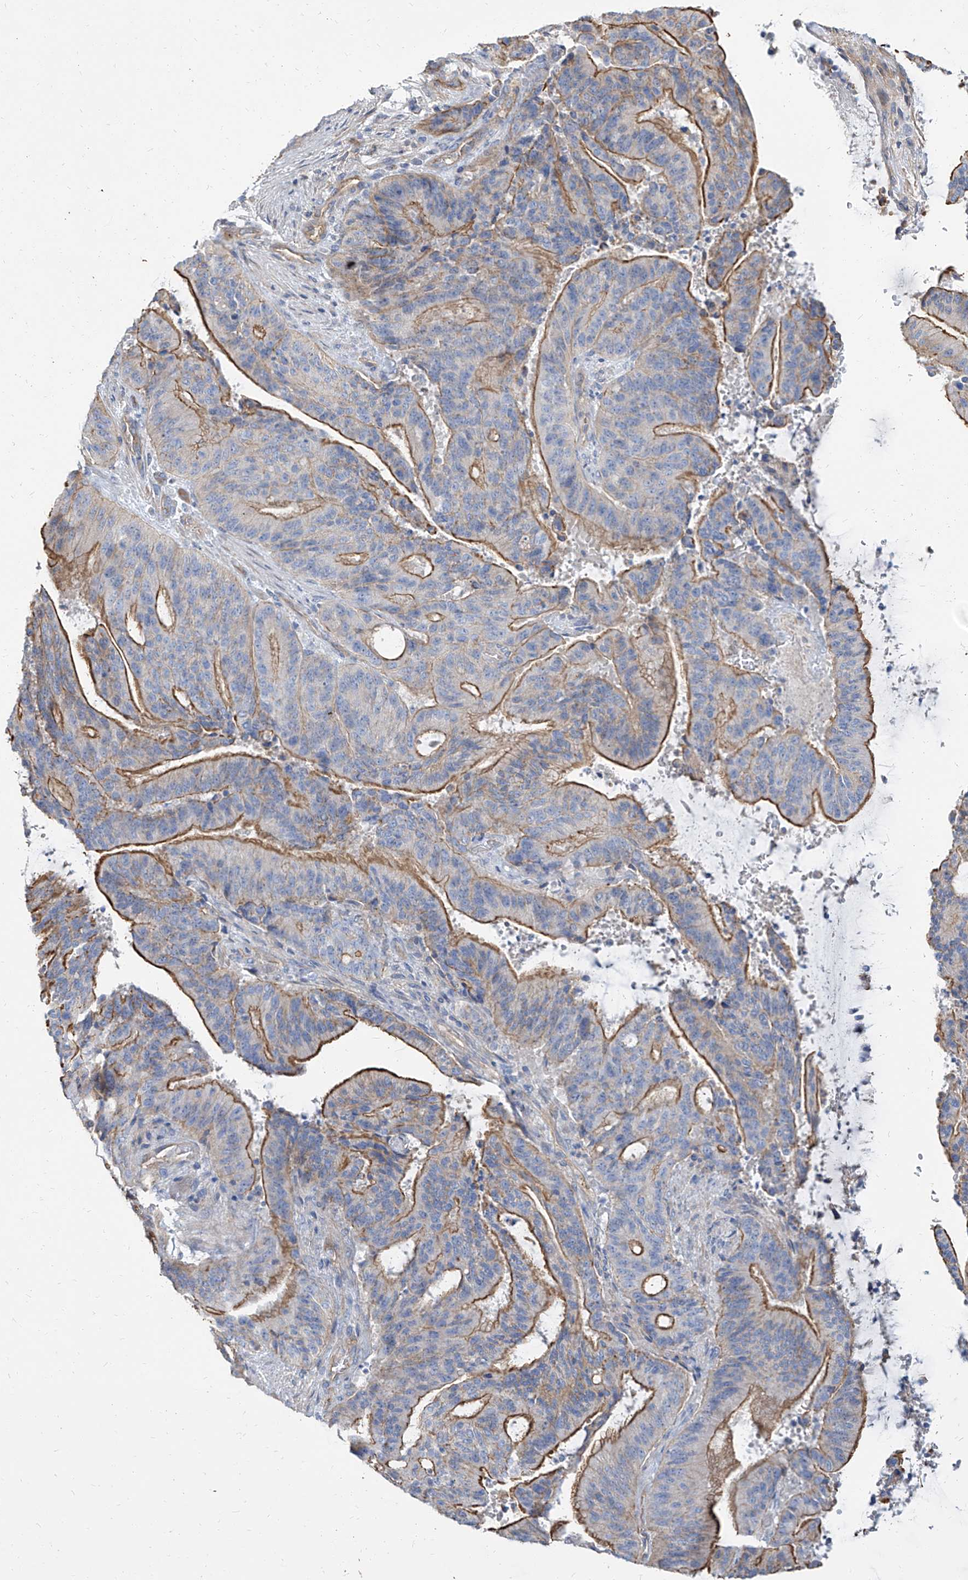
{"staining": {"intensity": "strong", "quantity": "25%-75%", "location": "cytoplasmic/membranous"}, "tissue": "liver cancer", "cell_type": "Tumor cells", "image_type": "cancer", "snomed": [{"axis": "morphology", "description": "Normal tissue, NOS"}, {"axis": "morphology", "description": "Cholangiocarcinoma"}, {"axis": "topography", "description": "Liver"}, {"axis": "topography", "description": "Peripheral nerve tissue"}], "caption": "Immunohistochemical staining of human cholangiocarcinoma (liver) demonstrates high levels of strong cytoplasmic/membranous expression in approximately 25%-75% of tumor cells. (DAB IHC, brown staining for protein, blue staining for nuclei).", "gene": "TXLNB", "patient": {"sex": "female", "age": 73}}